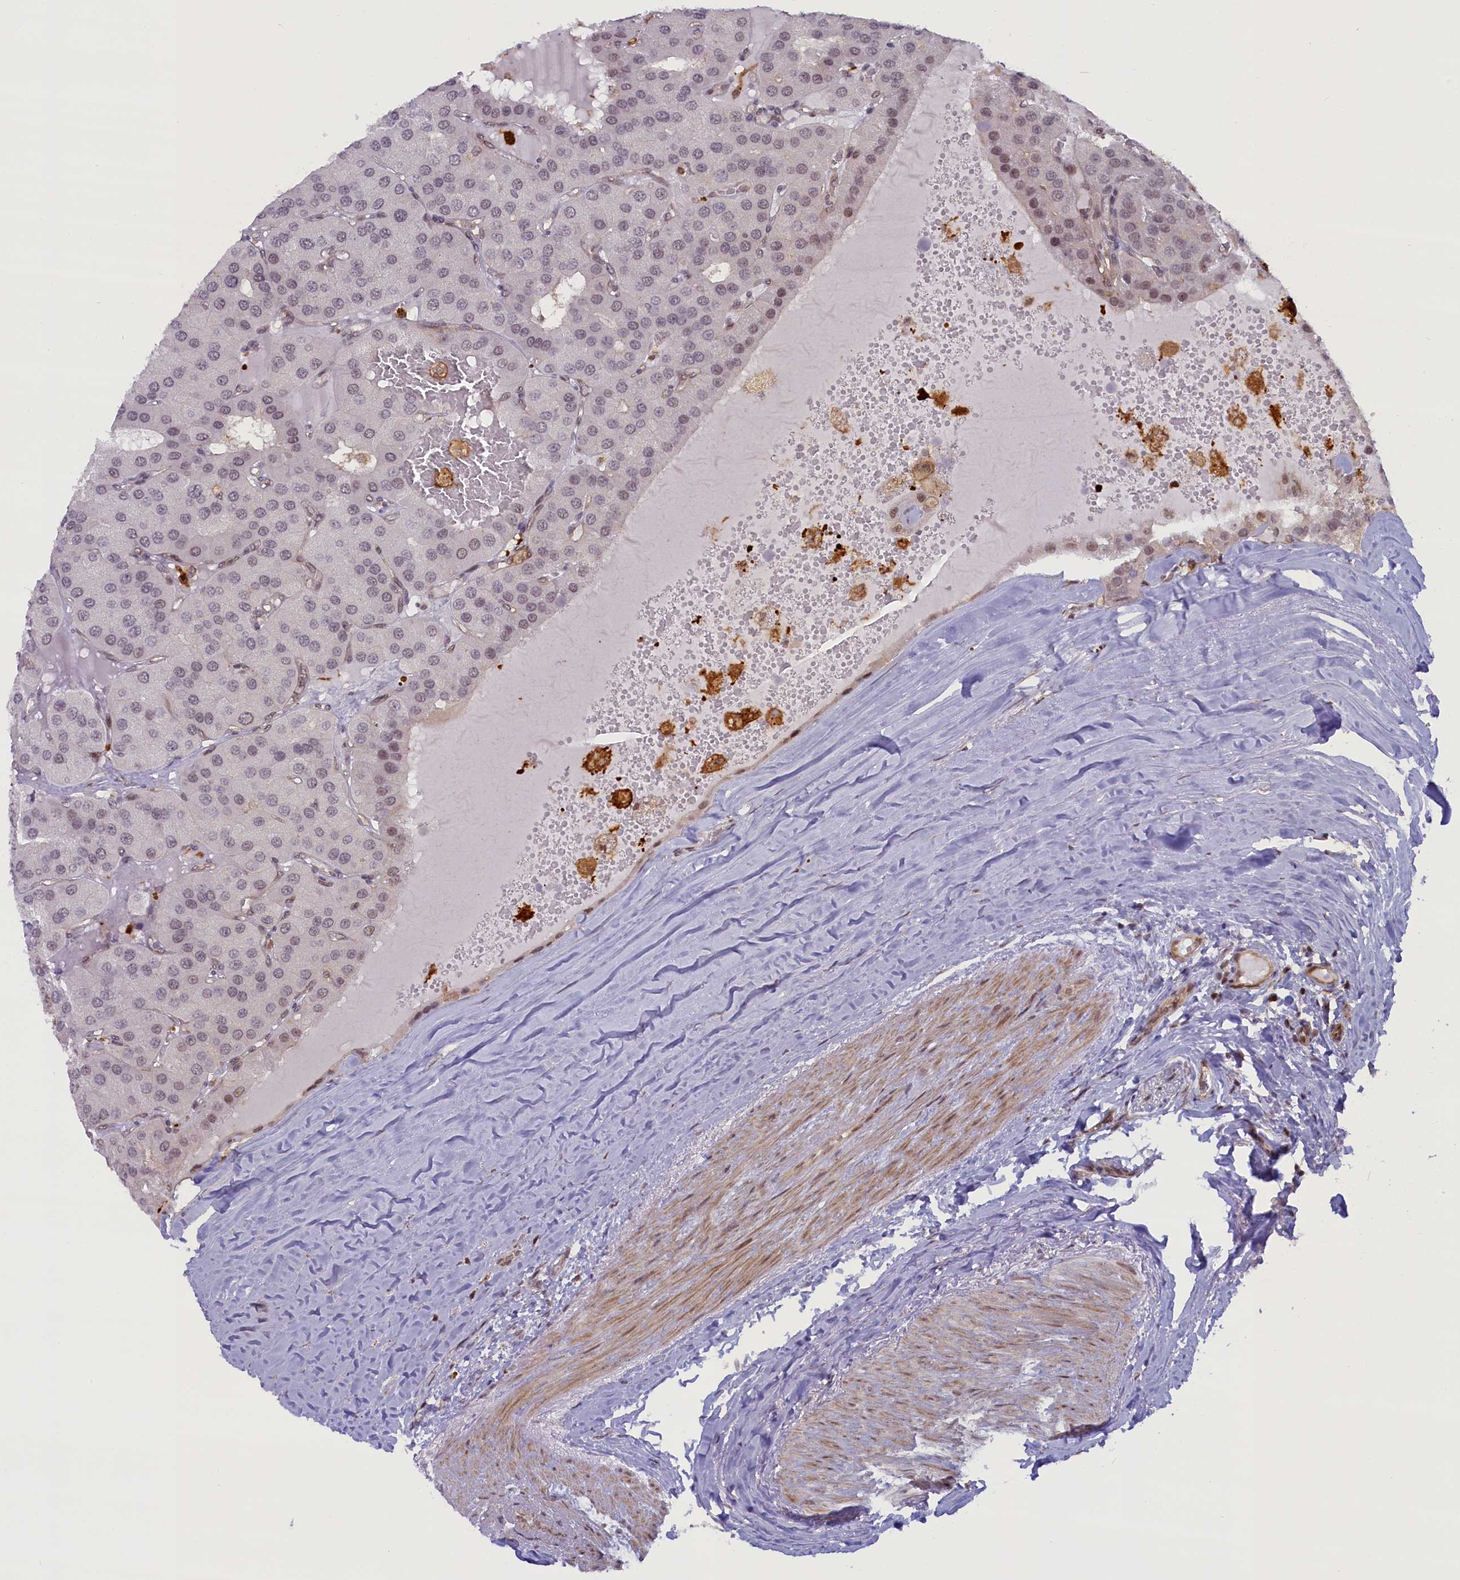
{"staining": {"intensity": "weak", "quantity": "25%-75%", "location": "nuclear"}, "tissue": "parathyroid gland", "cell_type": "Glandular cells", "image_type": "normal", "snomed": [{"axis": "morphology", "description": "Normal tissue, NOS"}, {"axis": "morphology", "description": "Adenoma, NOS"}, {"axis": "topography", "description": "Parathyroid gland"}], "caption": "A photomicrograph showing weak nuclear positivity in about 25%-75% of glandular cells in benign parathyroid gland, as visualized by brown immunohistochemical staining.", "gene": "FCHO1", "patient": {"sex": "female", "age": 86}}